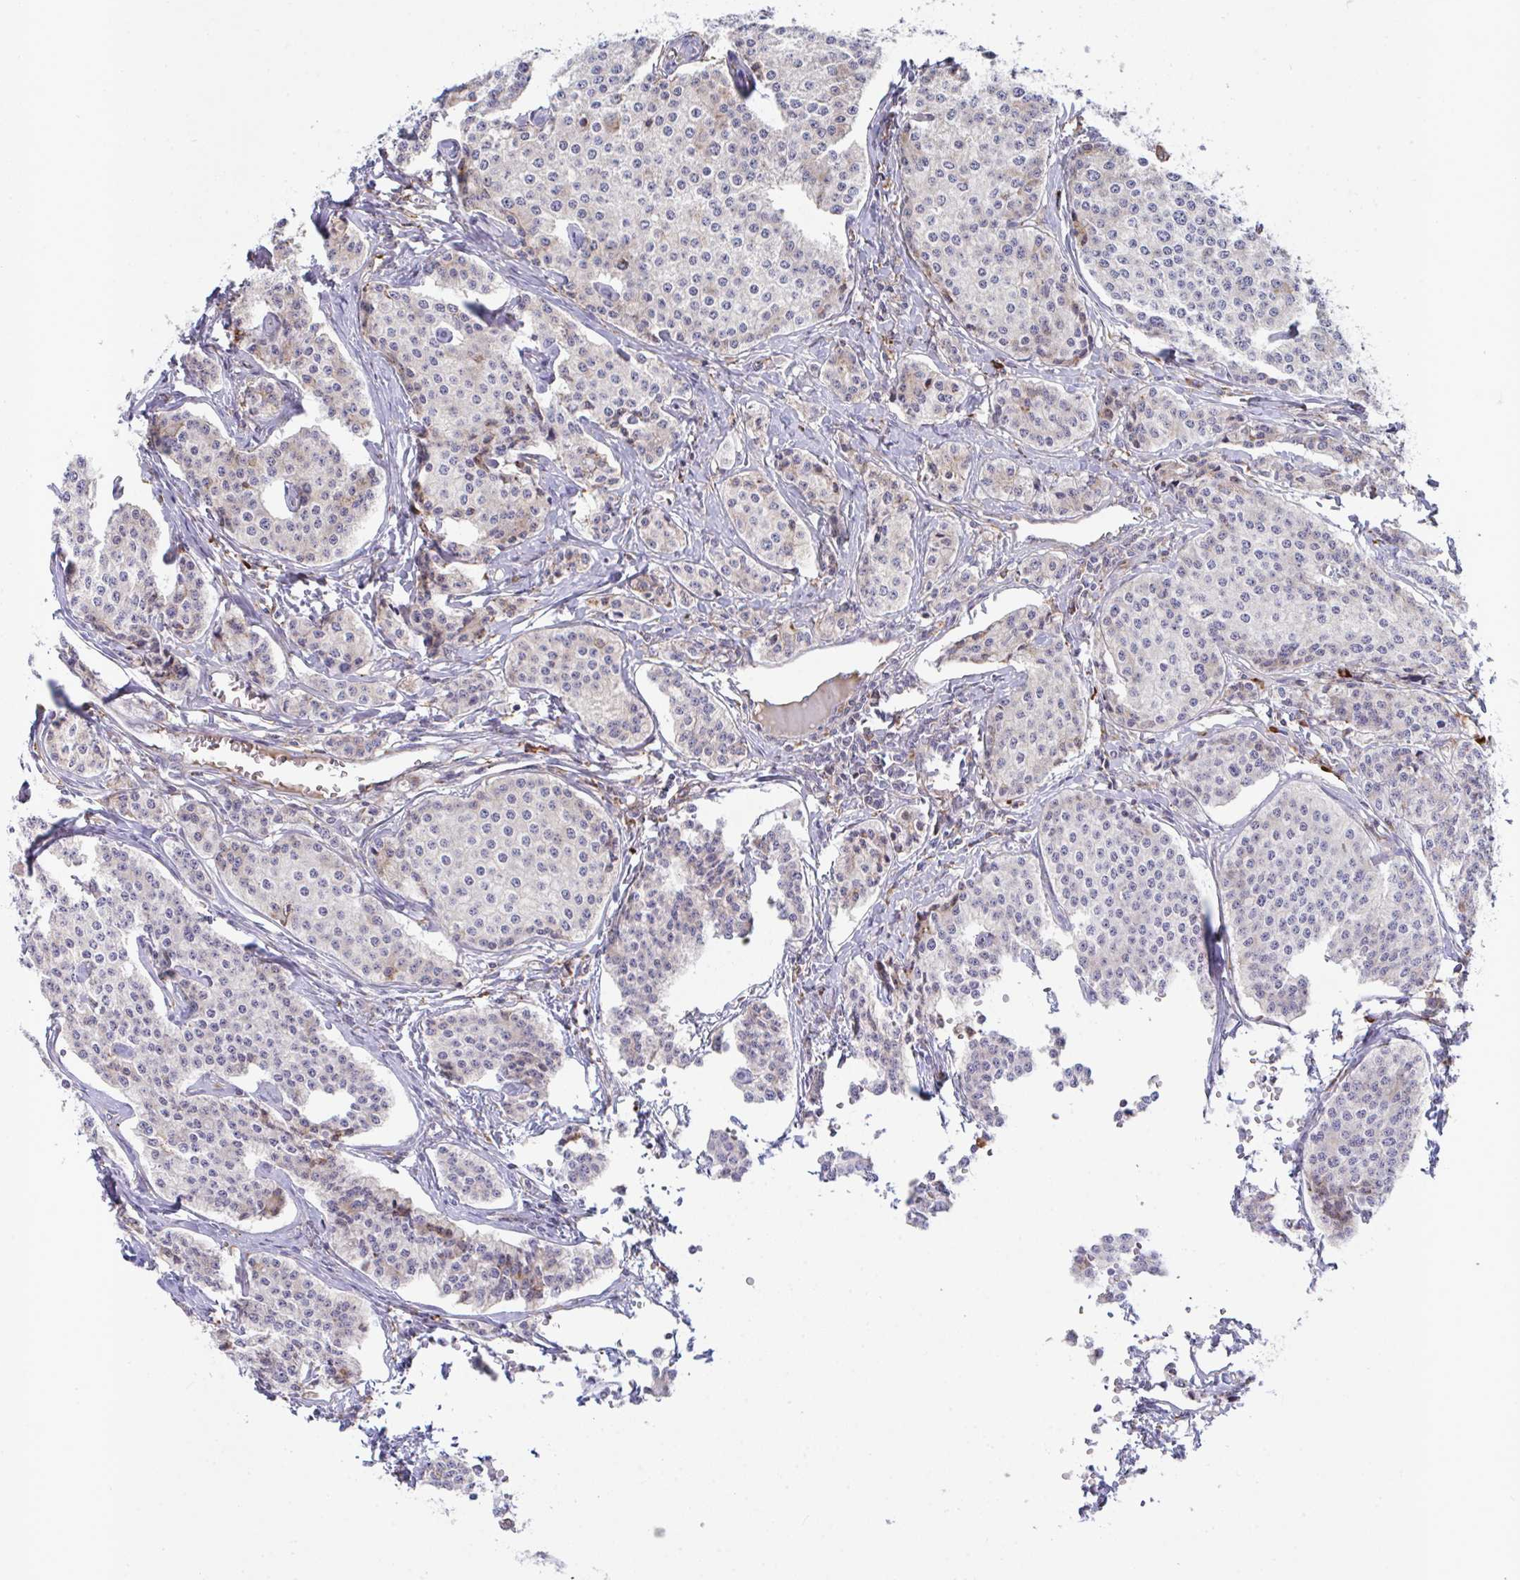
{"staining": {"intensity": "moderate", "quantity": "<25%", "location": "cytoplasmic/membranous"}, "tissue": "carcinoid", "cell_type": "Tumor cells", "image_type": "cancer", "snomed": [{"axis": "morphology", "description": "Carcinoid, malignant, NOS"}, {"axis": "topography", "description": "Small intestine"}], "caption": "Human malignant carcinoid stained for a protein (brown) demonstrates moderate cytoplasmic/membranous positive positivity in approximately <25% of tumor cells.", "gene": "PEAK3", "patient": {"sex": "female", "age": 64}}